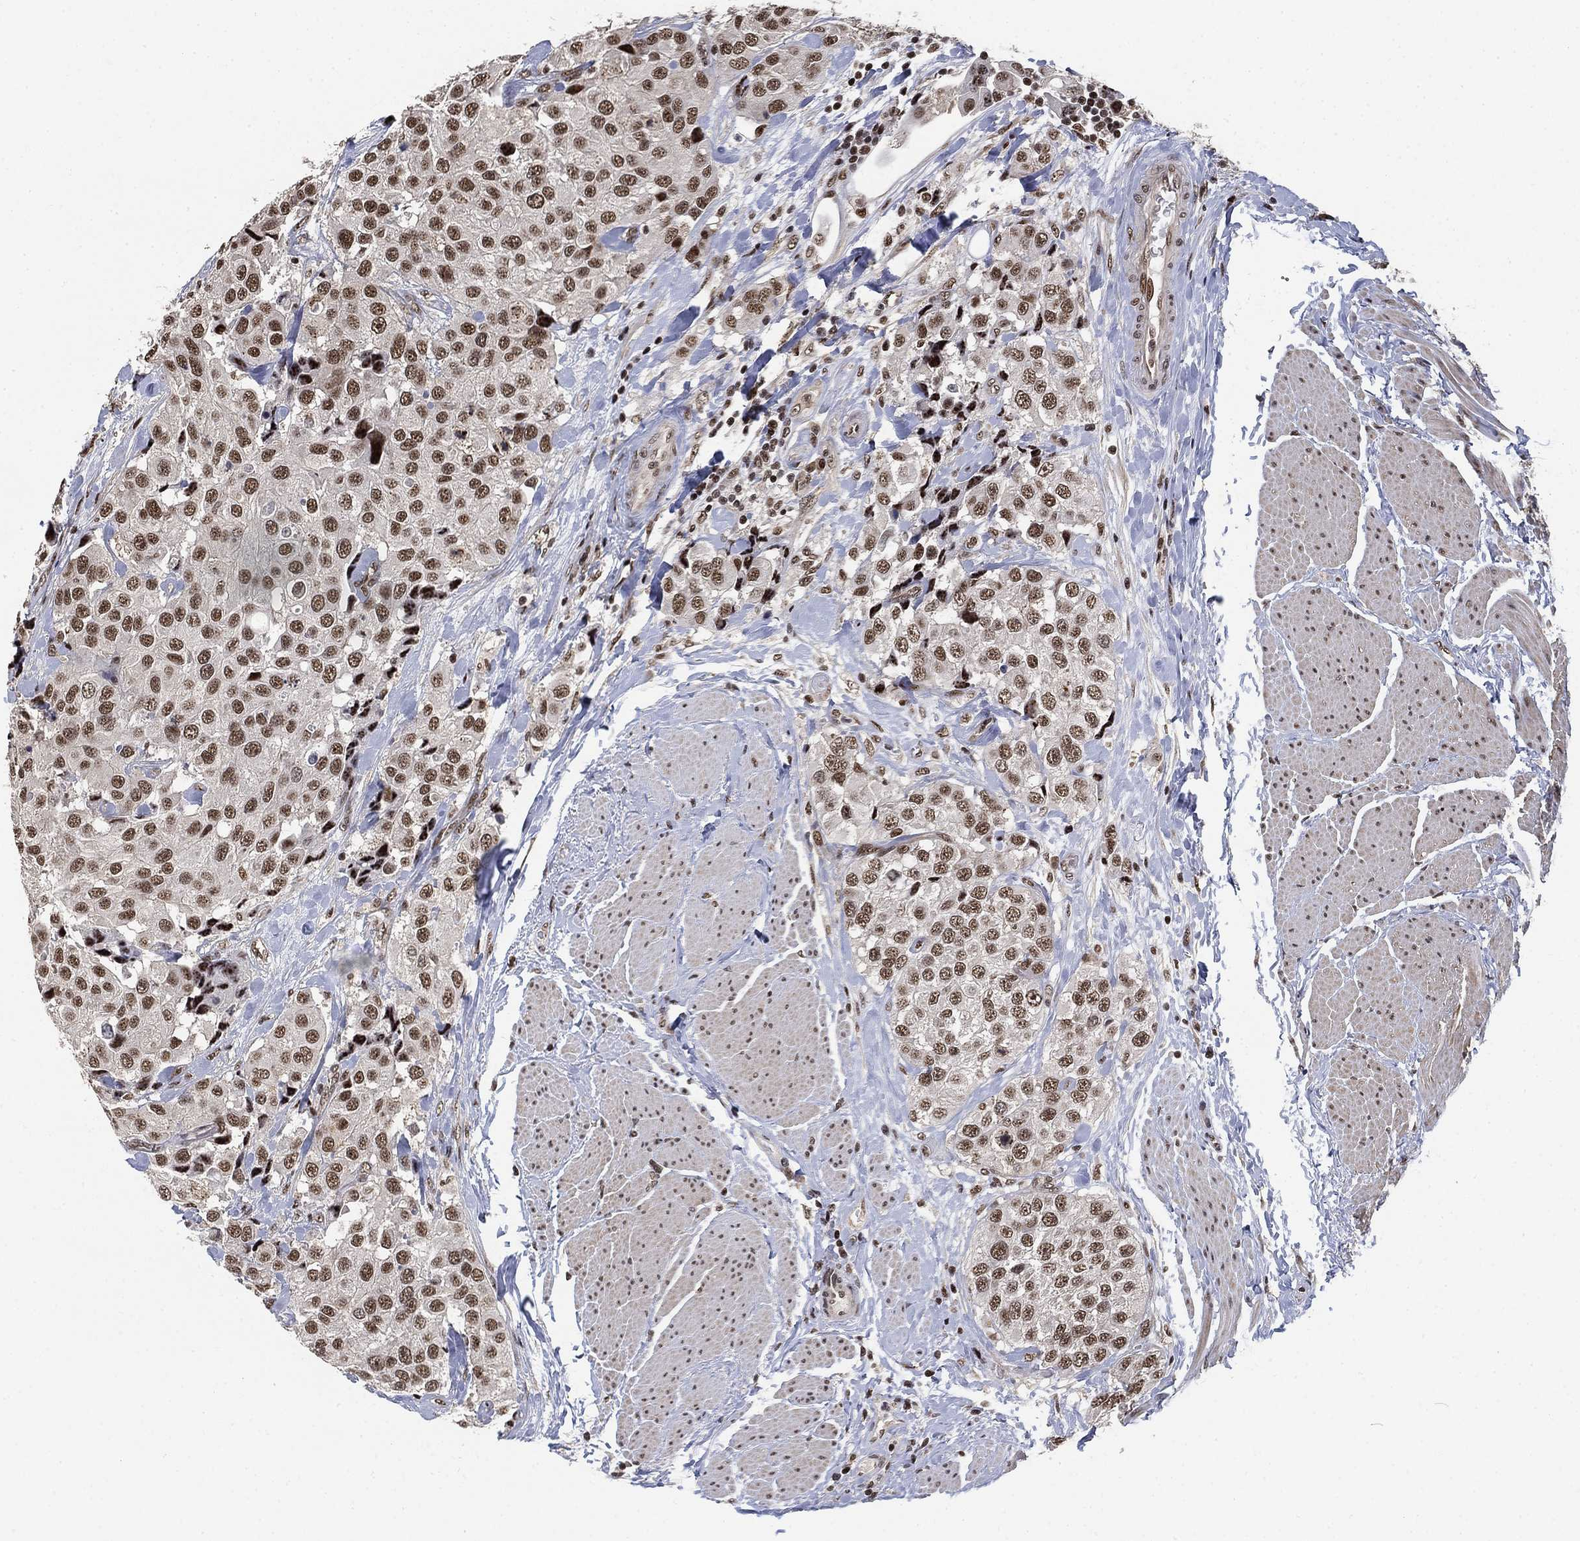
{"staining": {"intensity": "moderate", "quantity": ">75%", "location": "nuclear"}, "tissue": "urothelial cancer", "cell_type": "Tumor cells", "image_type": "cancer", "snomed": [{"axis": "morphology", "description": "Urothelial carcinoma, High grade"}, {"axis": "topography", "description": "Urinary bladder"}], "caption": "IHC of urothelial cancer reveals medium levels of moderate nuclear expression in about >75% of tumor cells. The protein is stained brown, and the nuclei are stained in blue (DAB (3,3'-diaminobenzidine) IHC with brightfield microscopy, high magnification).", "gene": "ZSCAN30", "patient": {"sex": "female", "age": 64}}